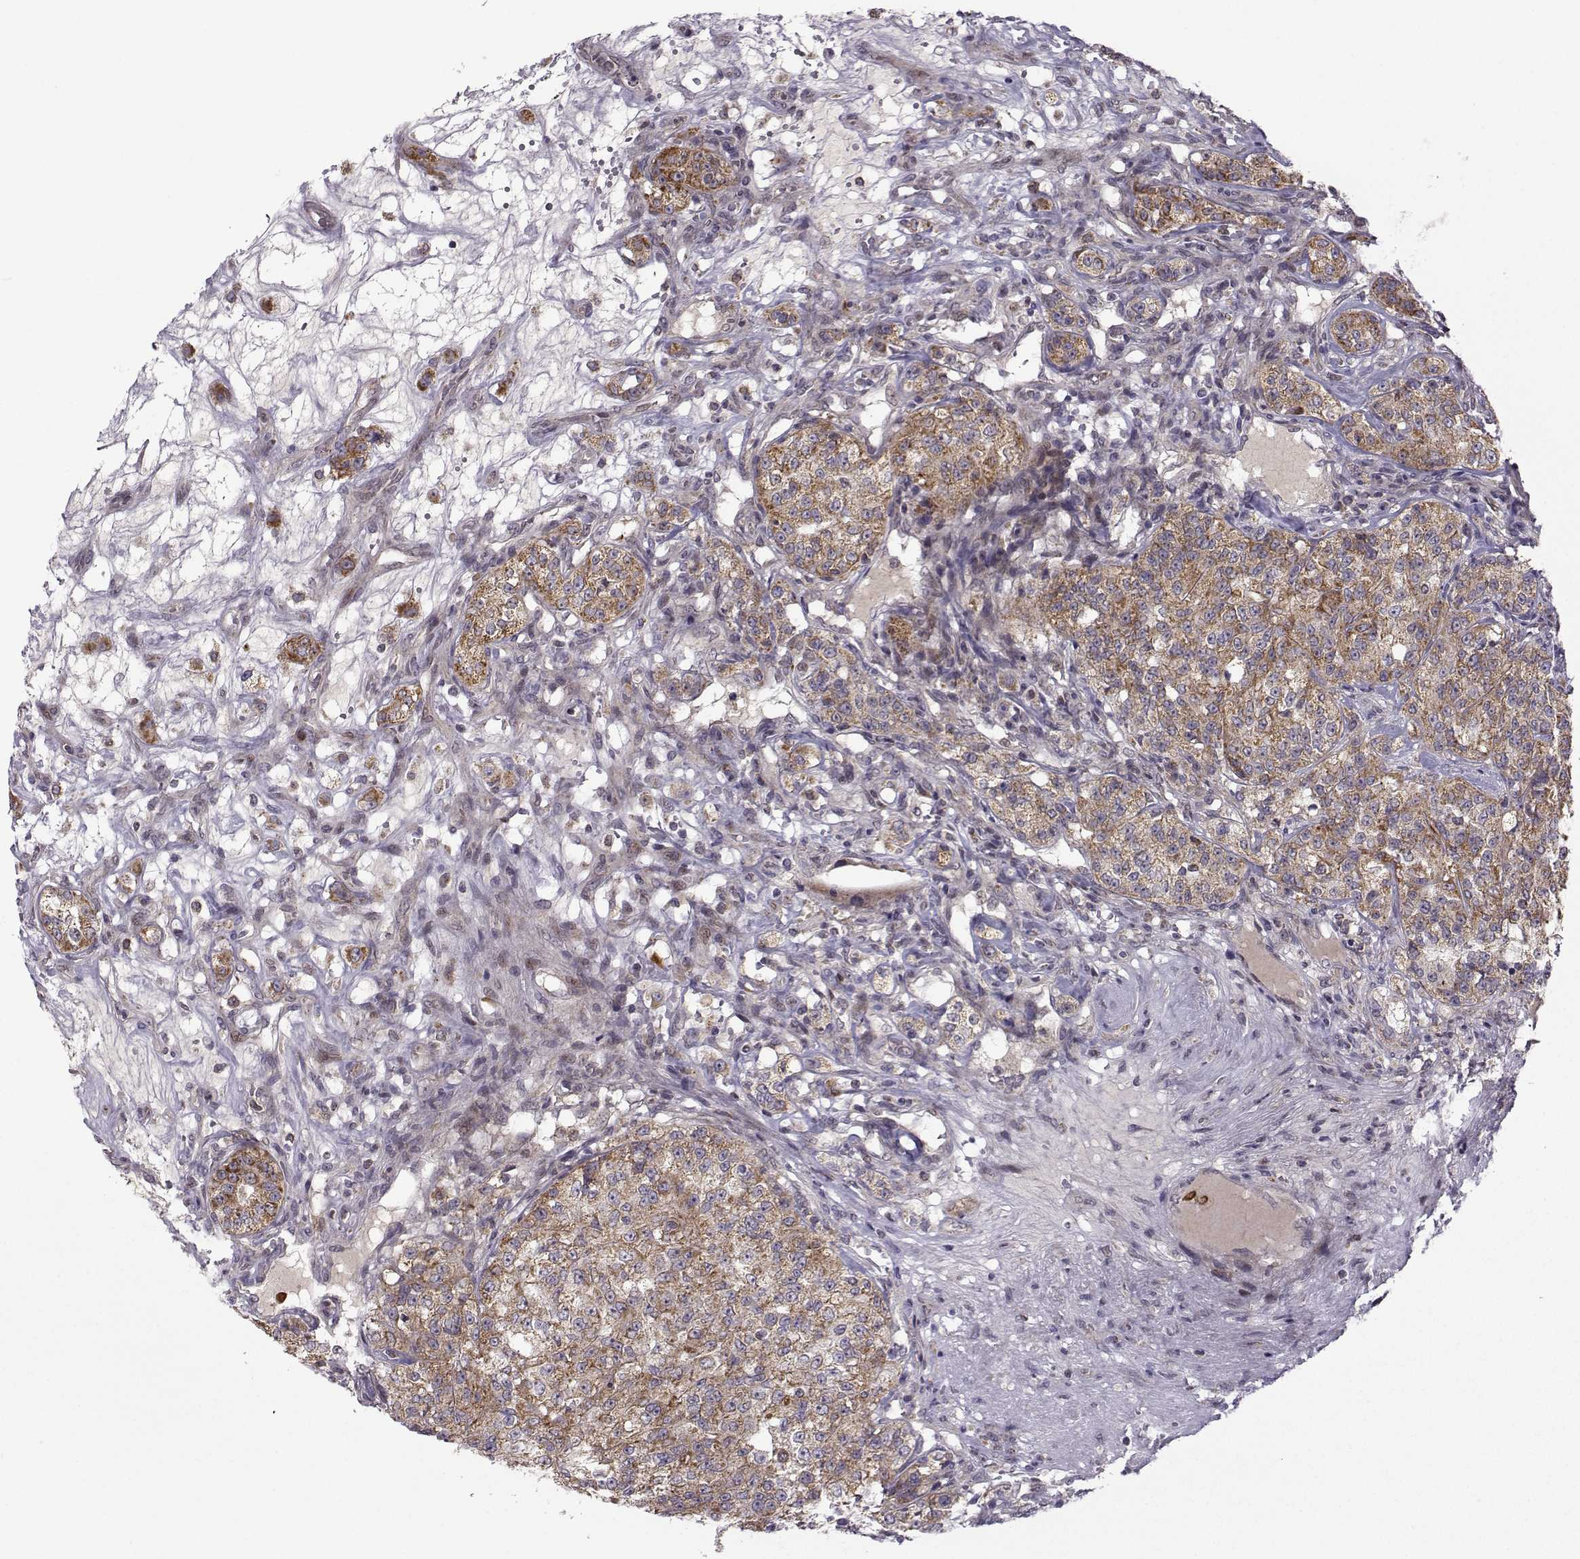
{"staining": {"intensity": "moderate", "quantity": ">75%", "location": "cytoplasmic/membranous"}, "tissue": "renal cancer", "cell_type": "Tumor cells", "image_type": "cancer", "snomed": [{"axis": "morphology", "description": "Adenocarcinoma, NOS"}, {"axis": "topography", "description": "Kidney"}], "caption": "Human renal cancer stained for a protein (brown) demonstrates moderate cytoplasmic/membranous positive expression in about >75% of tumor cells.", "gene": "NECAB3", "patient": {"sex": "female", "age": 63}}